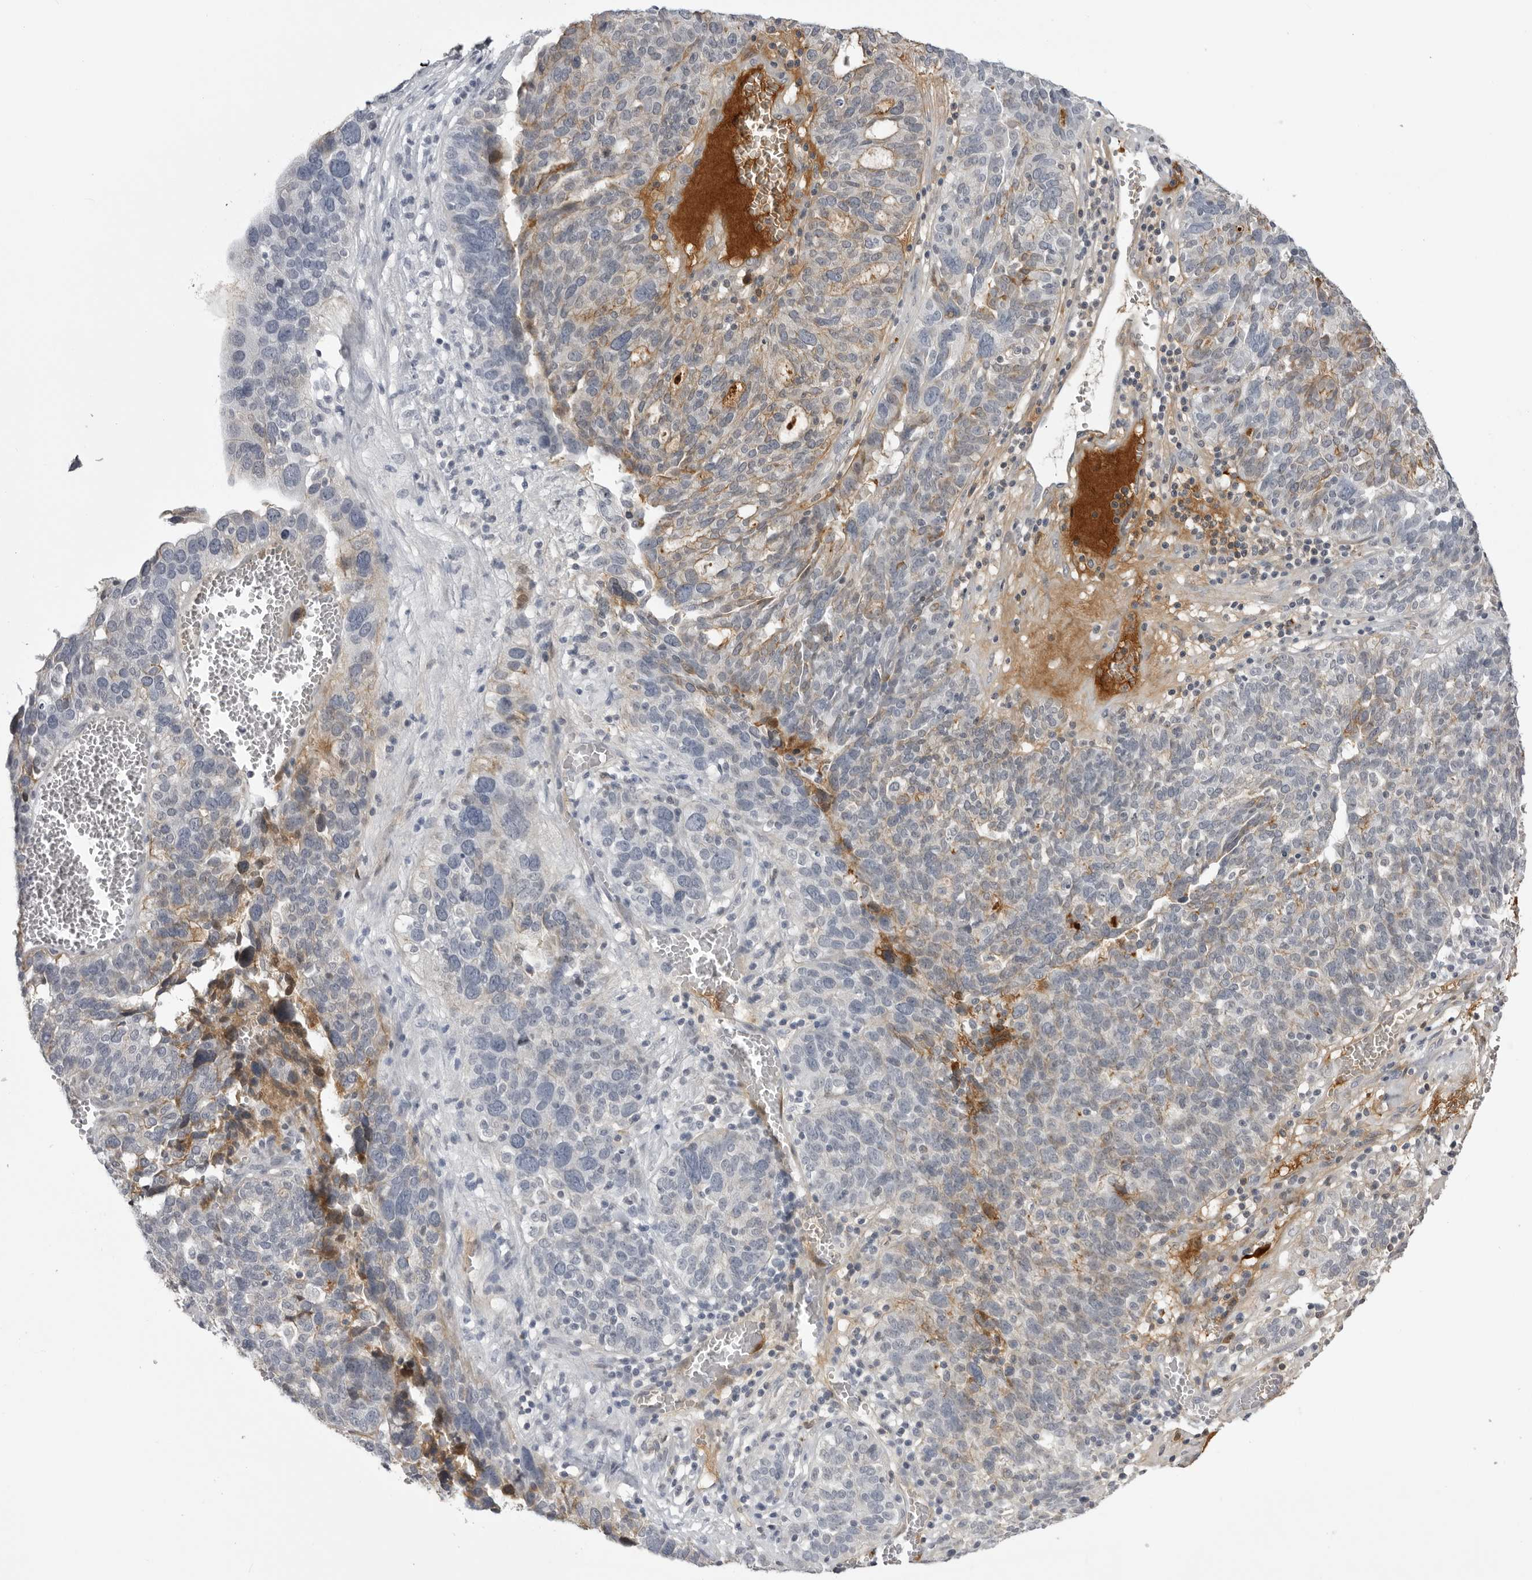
{"staining": {"intensity": "weak", "quantity": "<25%", "location": "cytoplasmic/membranous"}, "tissue": "ovarian cancer", "cell_type": "Tumor cells", "image_type": "cancer", "snomed": [{"axis": "morphology", "description": "Cystadenocarcinoma, serous, NOS"}, {"axis": "topography", "description": "Ovary"}], "caption": "Immunohistochemistry (IHC) image of neoplastic tissue: serous cystadenocarcinoma (ovarian) stained with DAB (3,3'-diaminobenzidine) shows no significant protein expression in tumor cells.", "gene": "SERPINF2", "patient": {"sex": "female", "age": 59}}